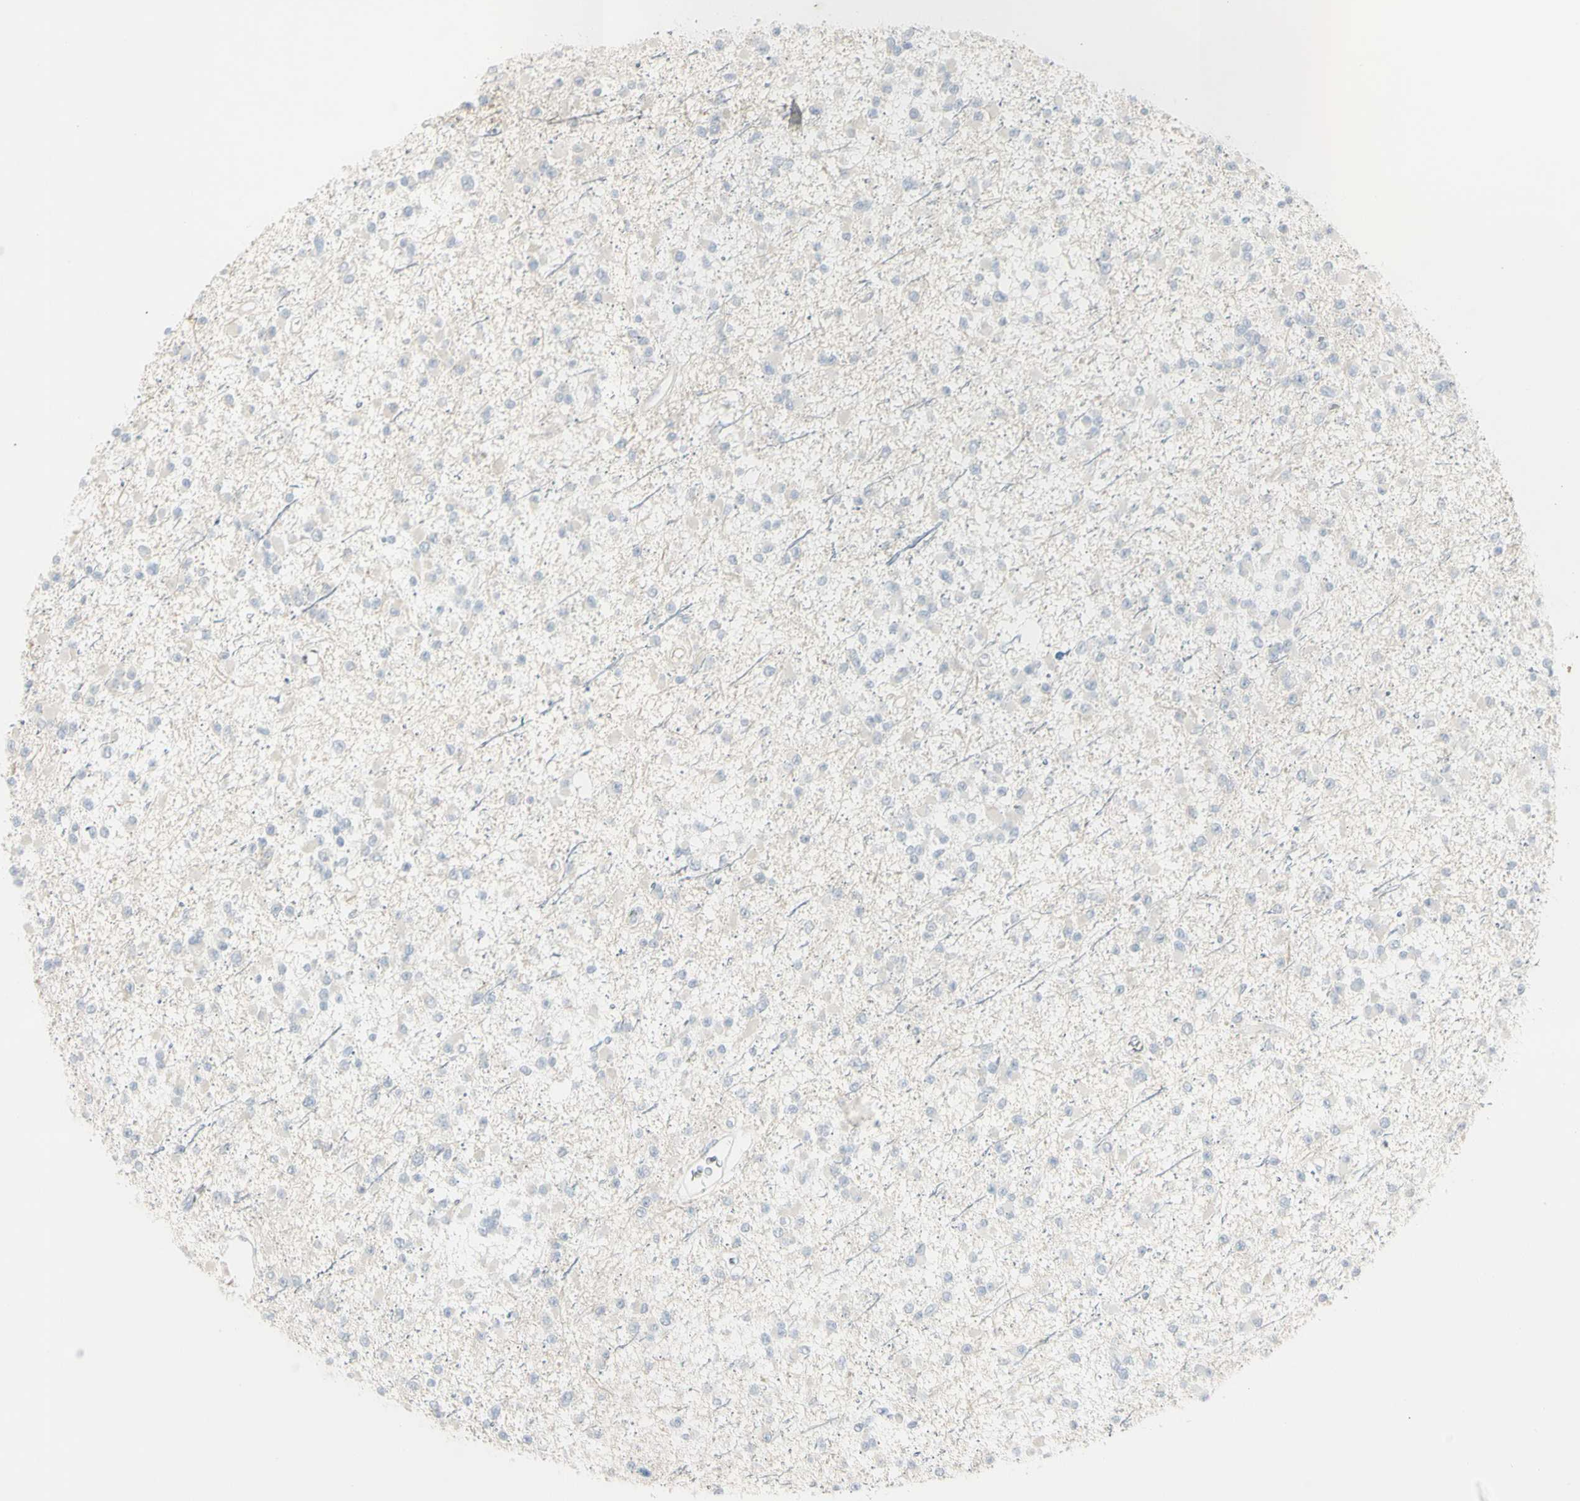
{"staining": {"intensity": "negative", "quantity": "none", "location": "none"}, "tissue": "glioma", "cell_type": "Tumor cells", "image_type": "cancer", "snomed": [{"axis": "morphology", "description": "Glioma, malignant, Low grade"}, {"axis": "topography", "description": "Brain"}], "caption": "The immunohistochemistry (IHC) micrograph has no significant positivity in tumor cells of malignant low-grade glioma tissue.", "gene": "PIP", "patient": {"sex": "female", "age": 22}}